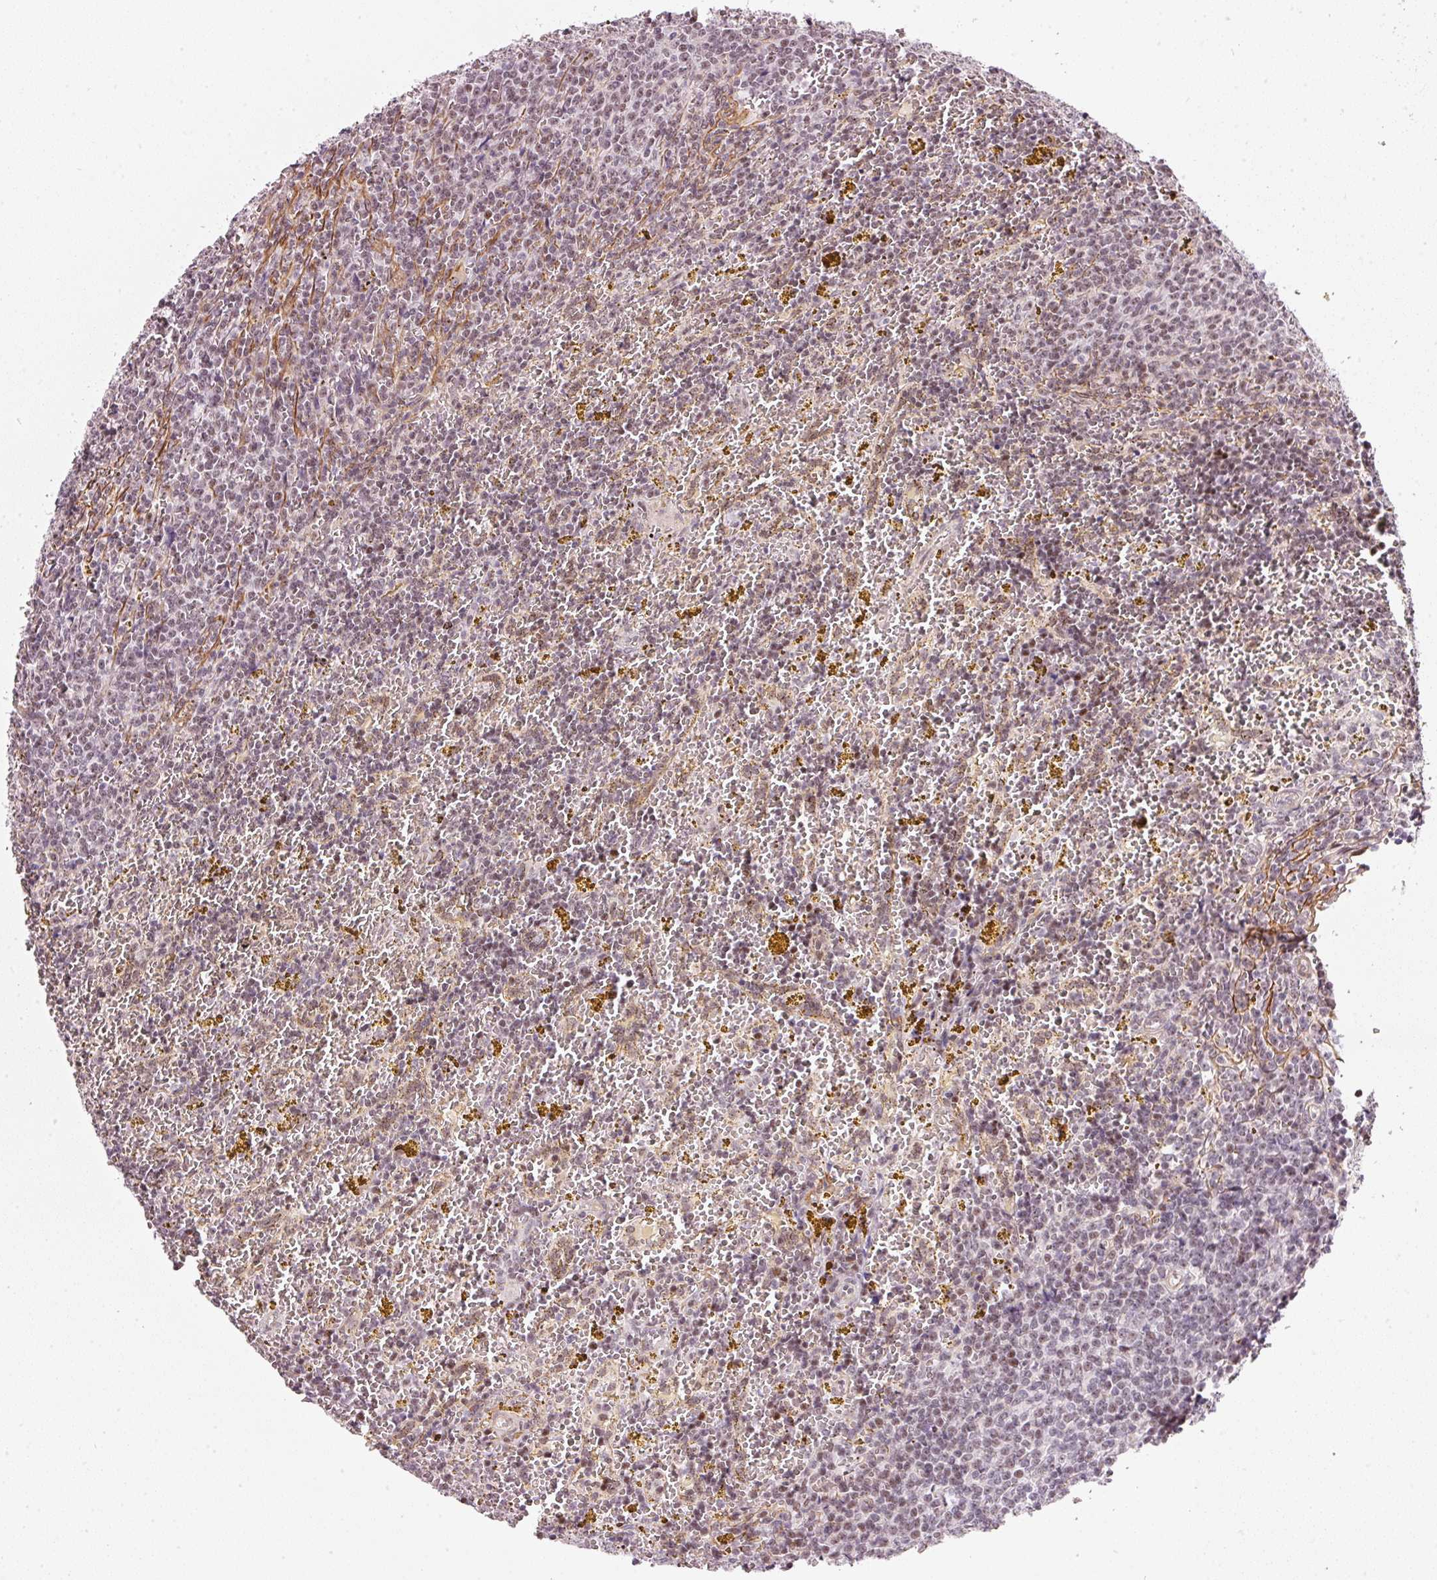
{"staining": {"intensity": "weak", "quantity": "25%-75%", "location": "nuclear"}, "tissue": "lymphoma", "cell_type": "Tumor cells", "image_type": "cancer", "snomed": [{"axis": "morphology", "description": "Malignant lymphoma, non-Hodgkin's type, Low grade"}, {"axis": "topography", "description": "Spleen"}, {"axis": "topography", "description": "Lymph node"}], "caption": "An image showing weak nuclear positivity in about 25%-75% of tumor cells in lymphoma, as visualized by brown immunohistochemical staining.", "gene": "MXRA8", "patient": {"sex": "female", "age": 66}}